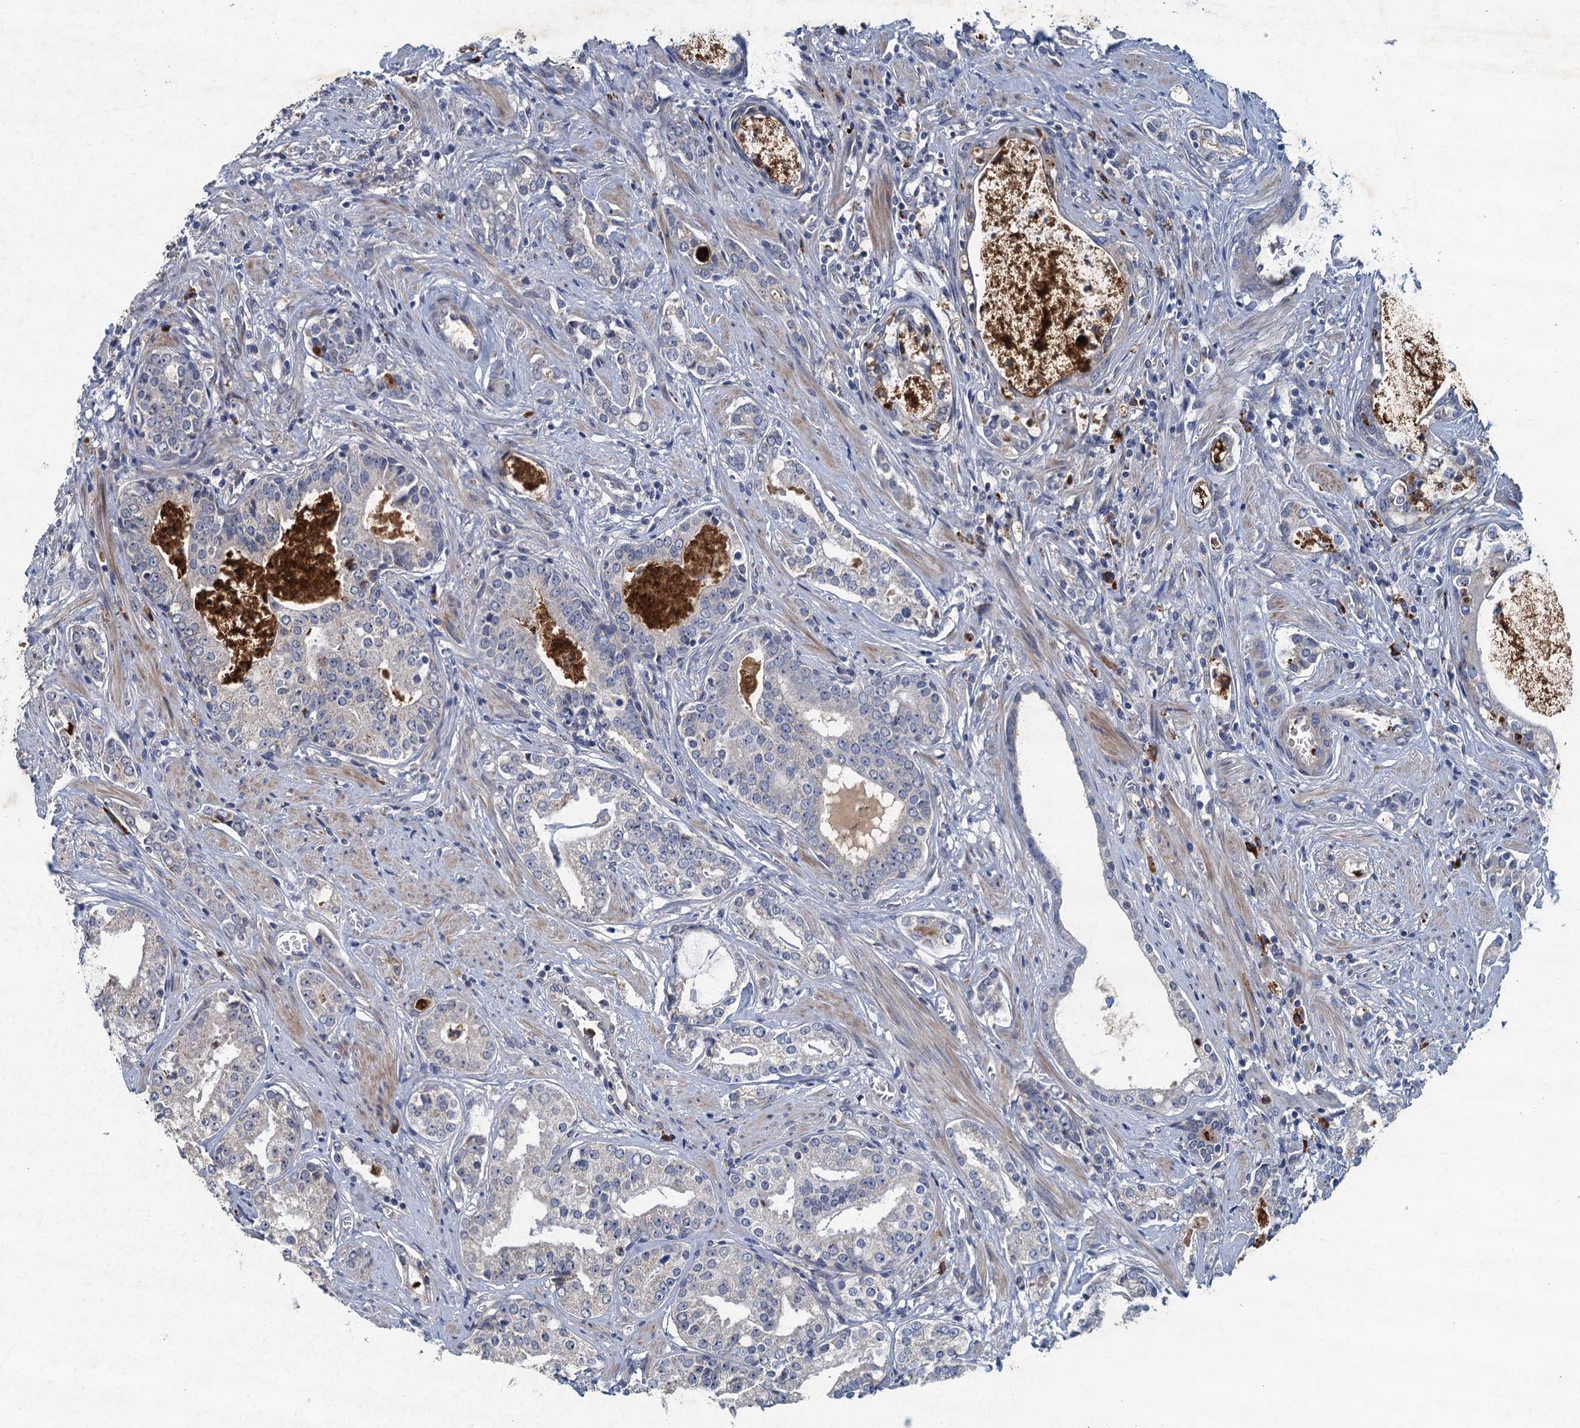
{"staining": {"intensity": "negative", "quantity": "none", "location": "none"}, "tissue": "prostate cancer", "cell_type": "Tumor cells", "image_type": "cancer", "snomed": [{"axis": "morphology", "description": "Adenocarcinoma, High grade"}, {"axis": "topography", "description": "Prostate"}], "caption": "The photomicrograph displays no significant positivity in tumor cells of prostate cancer.", "gene": "TPCN1", "patient": {"sex": "male", "age": 58}}